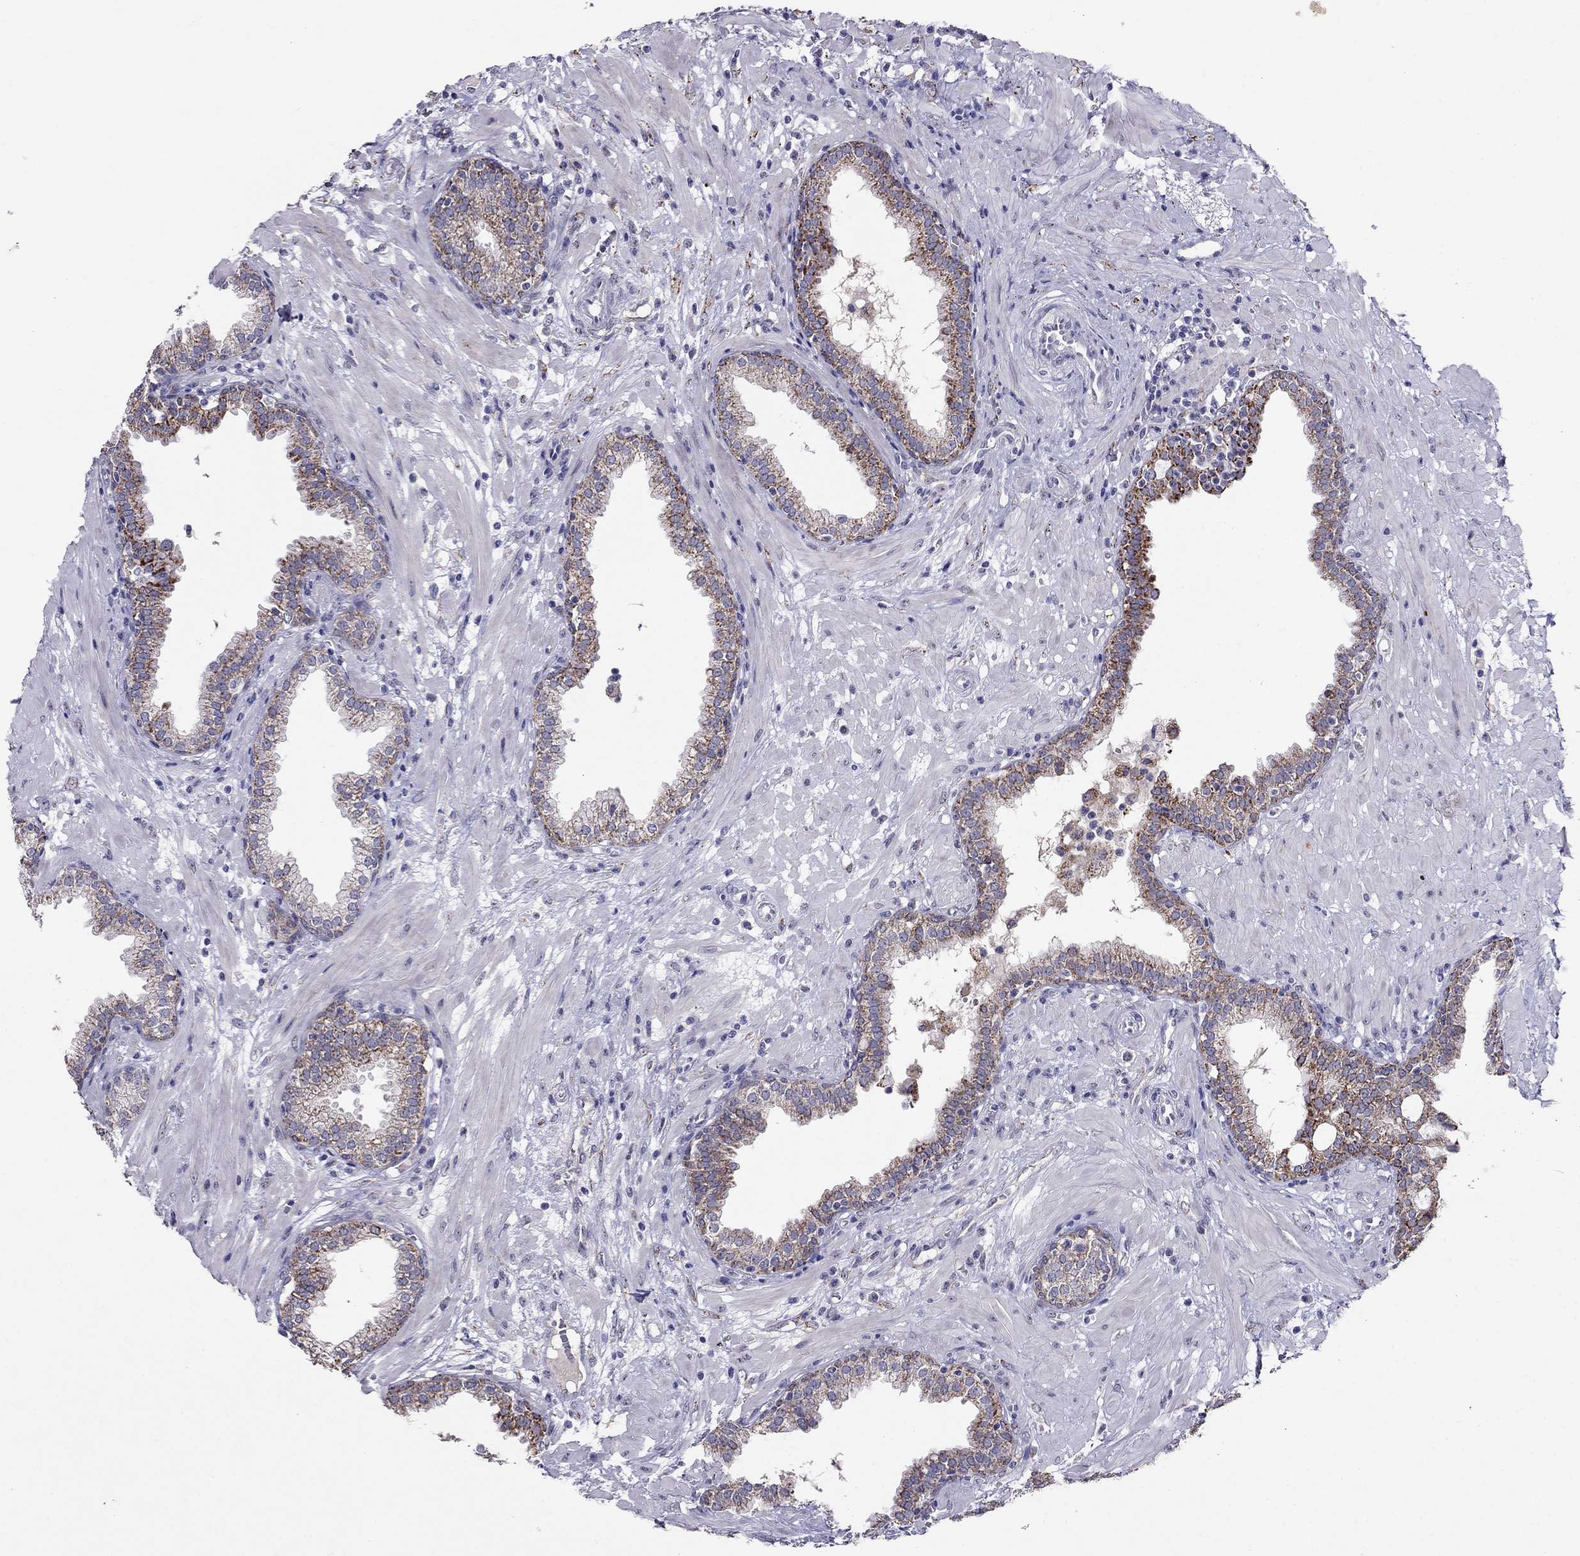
{"staining": {"intensity": "moderate", "quantity": "<25%", "location": "cytoplasmic/membranous"}, "tissue": "prostate", "cell_type": "Glandular cells", "image_type": "normal", "snomed": [{"axis": "morphology", "description": "Normal tissue, NOS"}, {"axis": "topography", "description": "Prostate"}], "caption": "This is a micrograph of immunohistochemistry staining of unremarkable prostate, which shows moderate positivity in the cytoplasmic/membranous of glandular cells.", "gene": "MYO3B", "patient": {"sex": "male", "age": 64}}